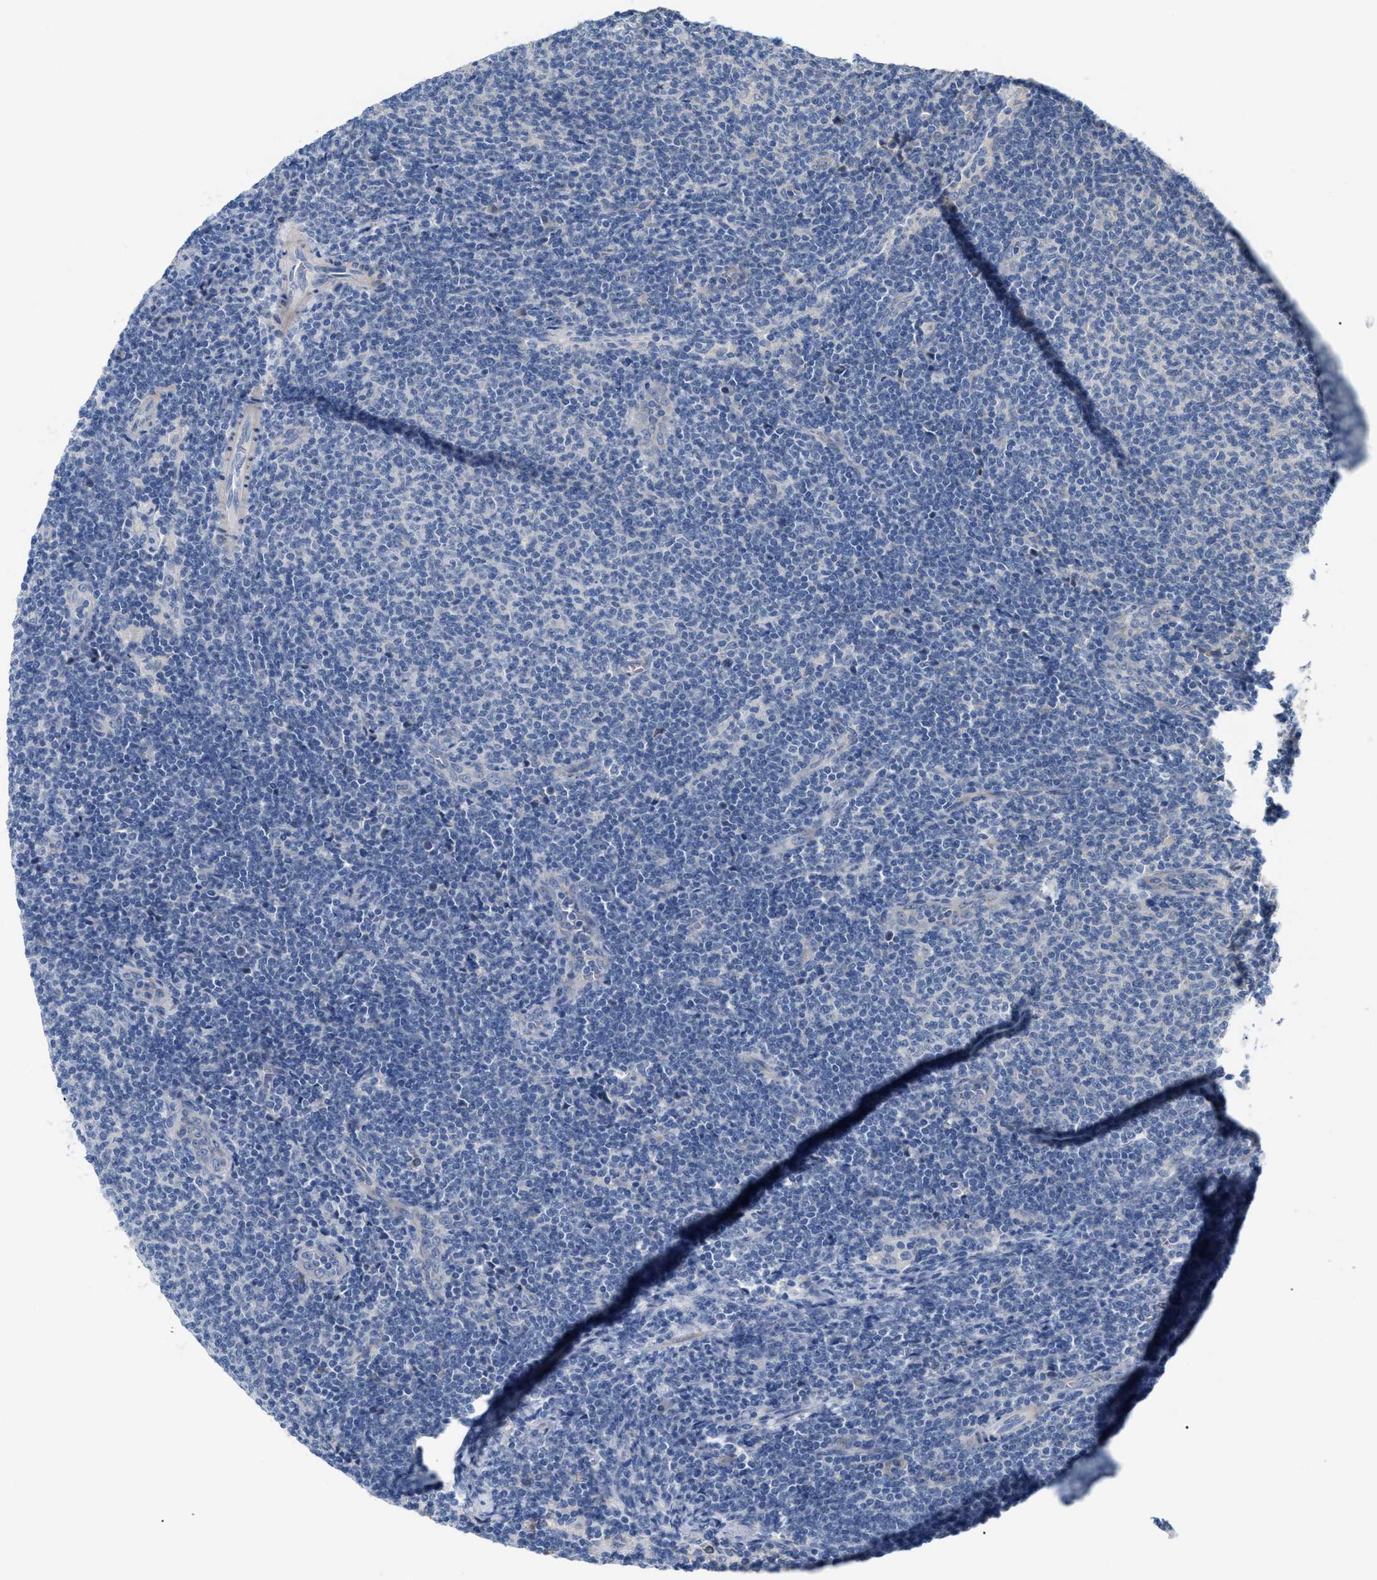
{"staining": {"intensity": "negative", "quantity": "none", "location": "none"}, "tissue": "lymphoma", "cell_type": "Tumor cells", "image_type": "cancer", "snomed": [{"axis": "morphology", "description": "Malignant lymphoma, non-Hodgkin's type, Low grade"}, {"axis": "topography", "description": "Lymph node"}], "caption": "Tumor cells are negative for protein expression in human low-grade malignant lymphoma, non-Hodgkin's type. (DAB immunohistochemistry (IHC) visualized using brightfield microscopy, high magnification).", "gene": "DHX58", "patient": {"sex": "male", "age": 66}}